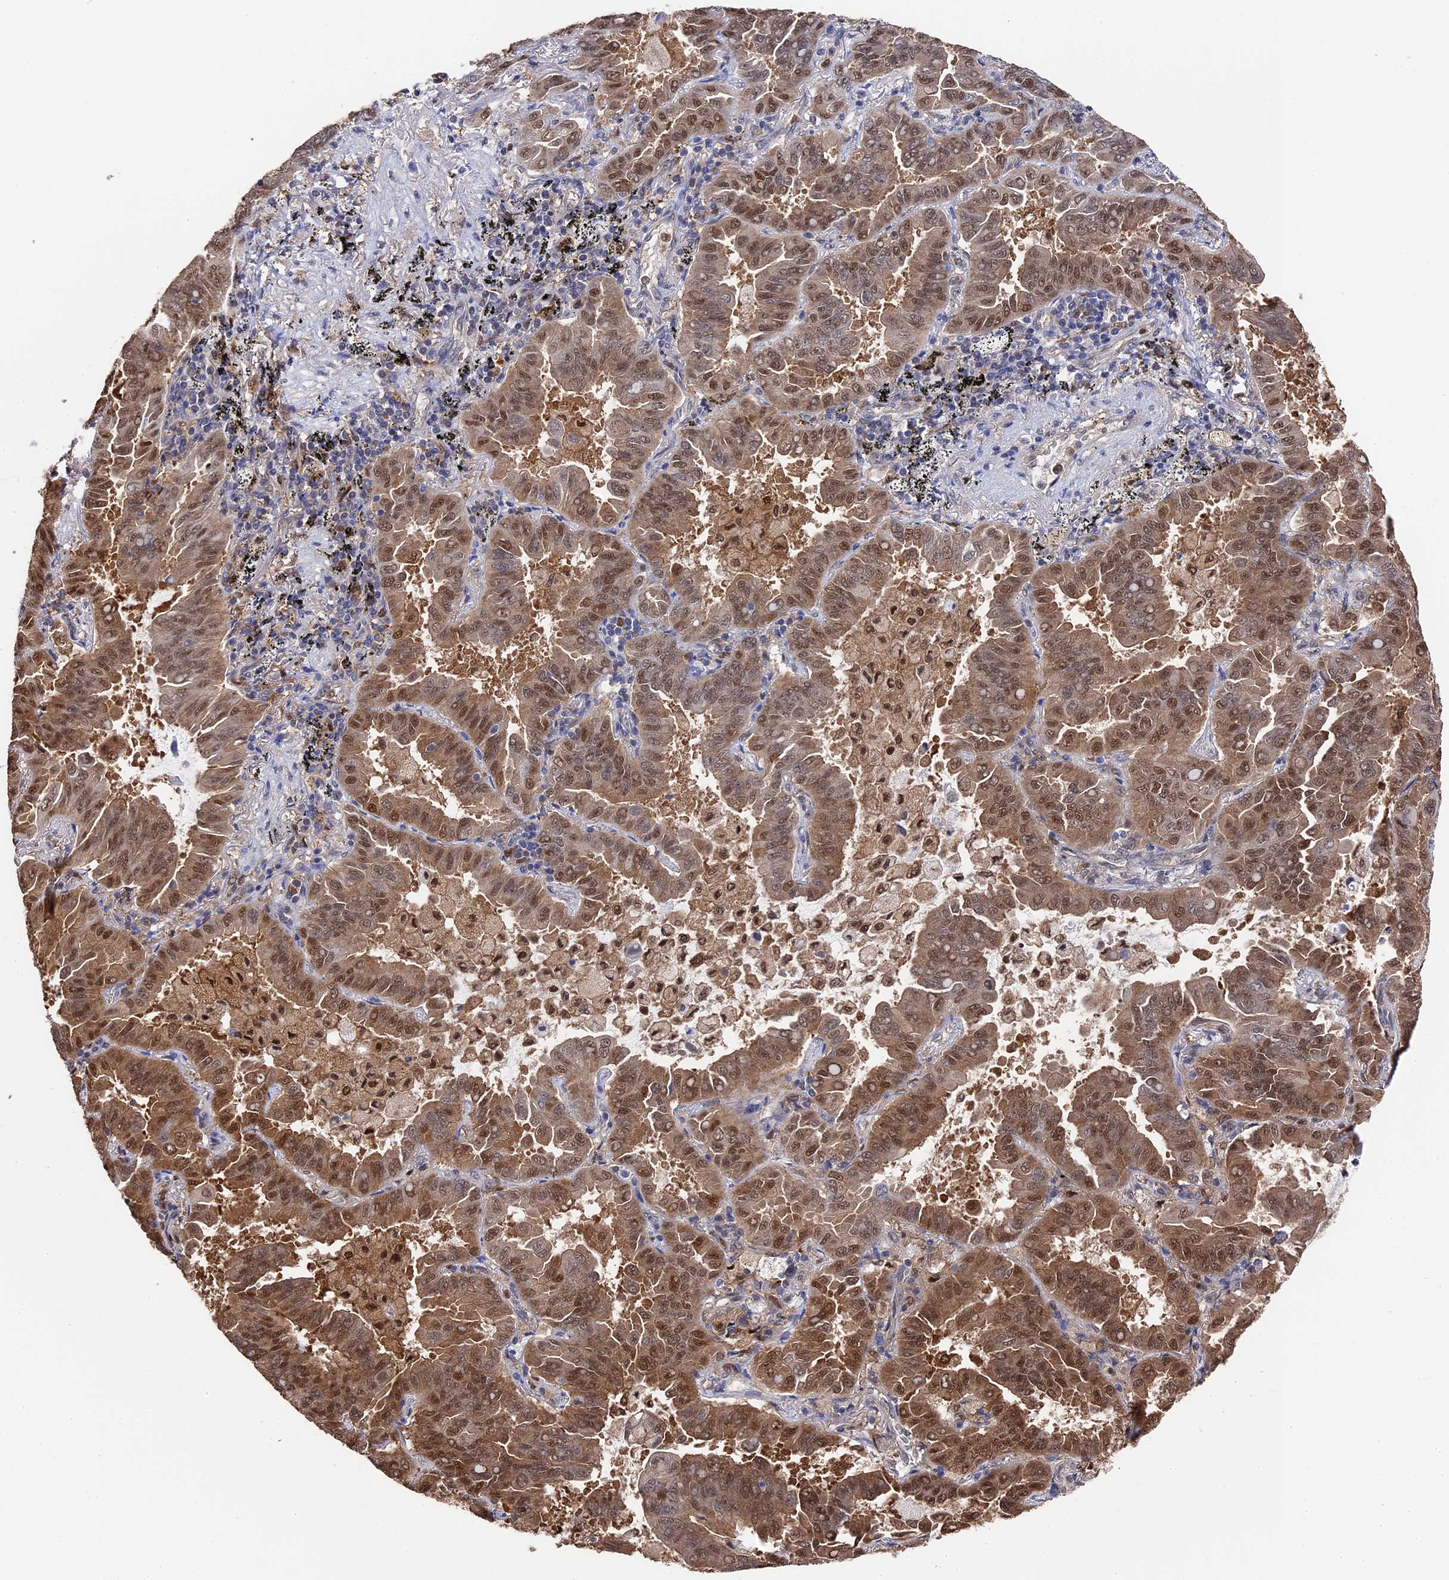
{"staining": {"intensity": "moderate", "quantity": ">75%", "location": "cytoplasmic/membranous,nuclear"}, "tissue": "lung cancer", "cell_type": "Tumor cells", "image_type": "cancer", "snomed": [{"axis": "morphology", "description": "Adenocarcinoma, NOS"}, {"axis": "topography", "description": "Lung"}], "caption": "DAB (3,3'-diaminobenzidine) immunohistochemical staining of adenocarcinoma (lung) shows moderate cytoplasmic/membranous and nuclear protein staining in approximately >75% of tumor cells.", "gene": "RNH1", "patient": {"sex": "male", "age": 64}}